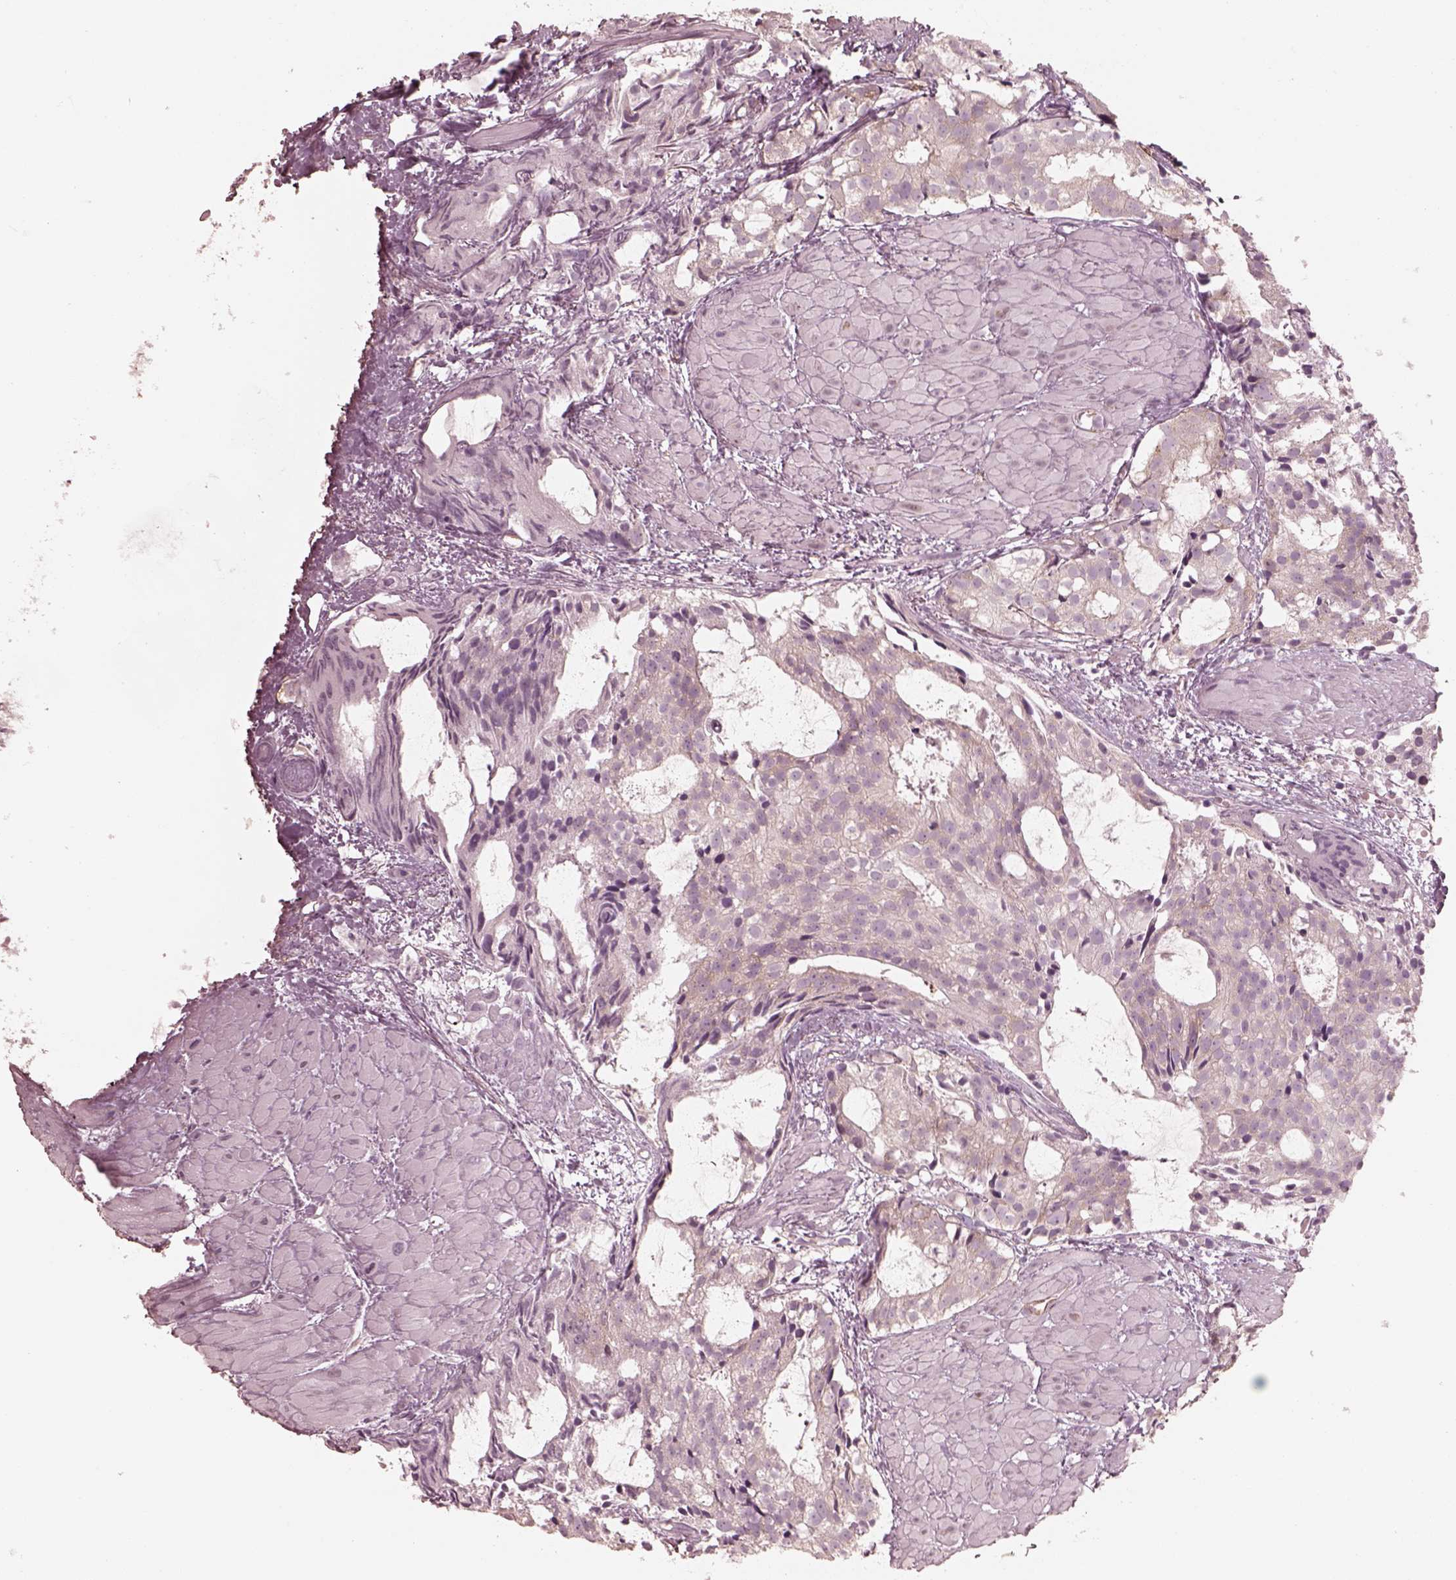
{"staining": {"intensity": "negative", "quantity": "none", "location": "none"}, "tissue": "prostate cancer", "cell_type": "Tumor cells", "image_type": "cancer", "snomed": [{"axis": "morphology", "description": "Adenocarcinoma, High grade"}, {"axis": "topography", "description": "Prostate"}], "caption": "Tumor cells show no significant protein positivity in prostate cancer (adenocarcinoma (high-grade)).", "gene": "RAB3C", "patient": {"sex": "male", "age": 79}}